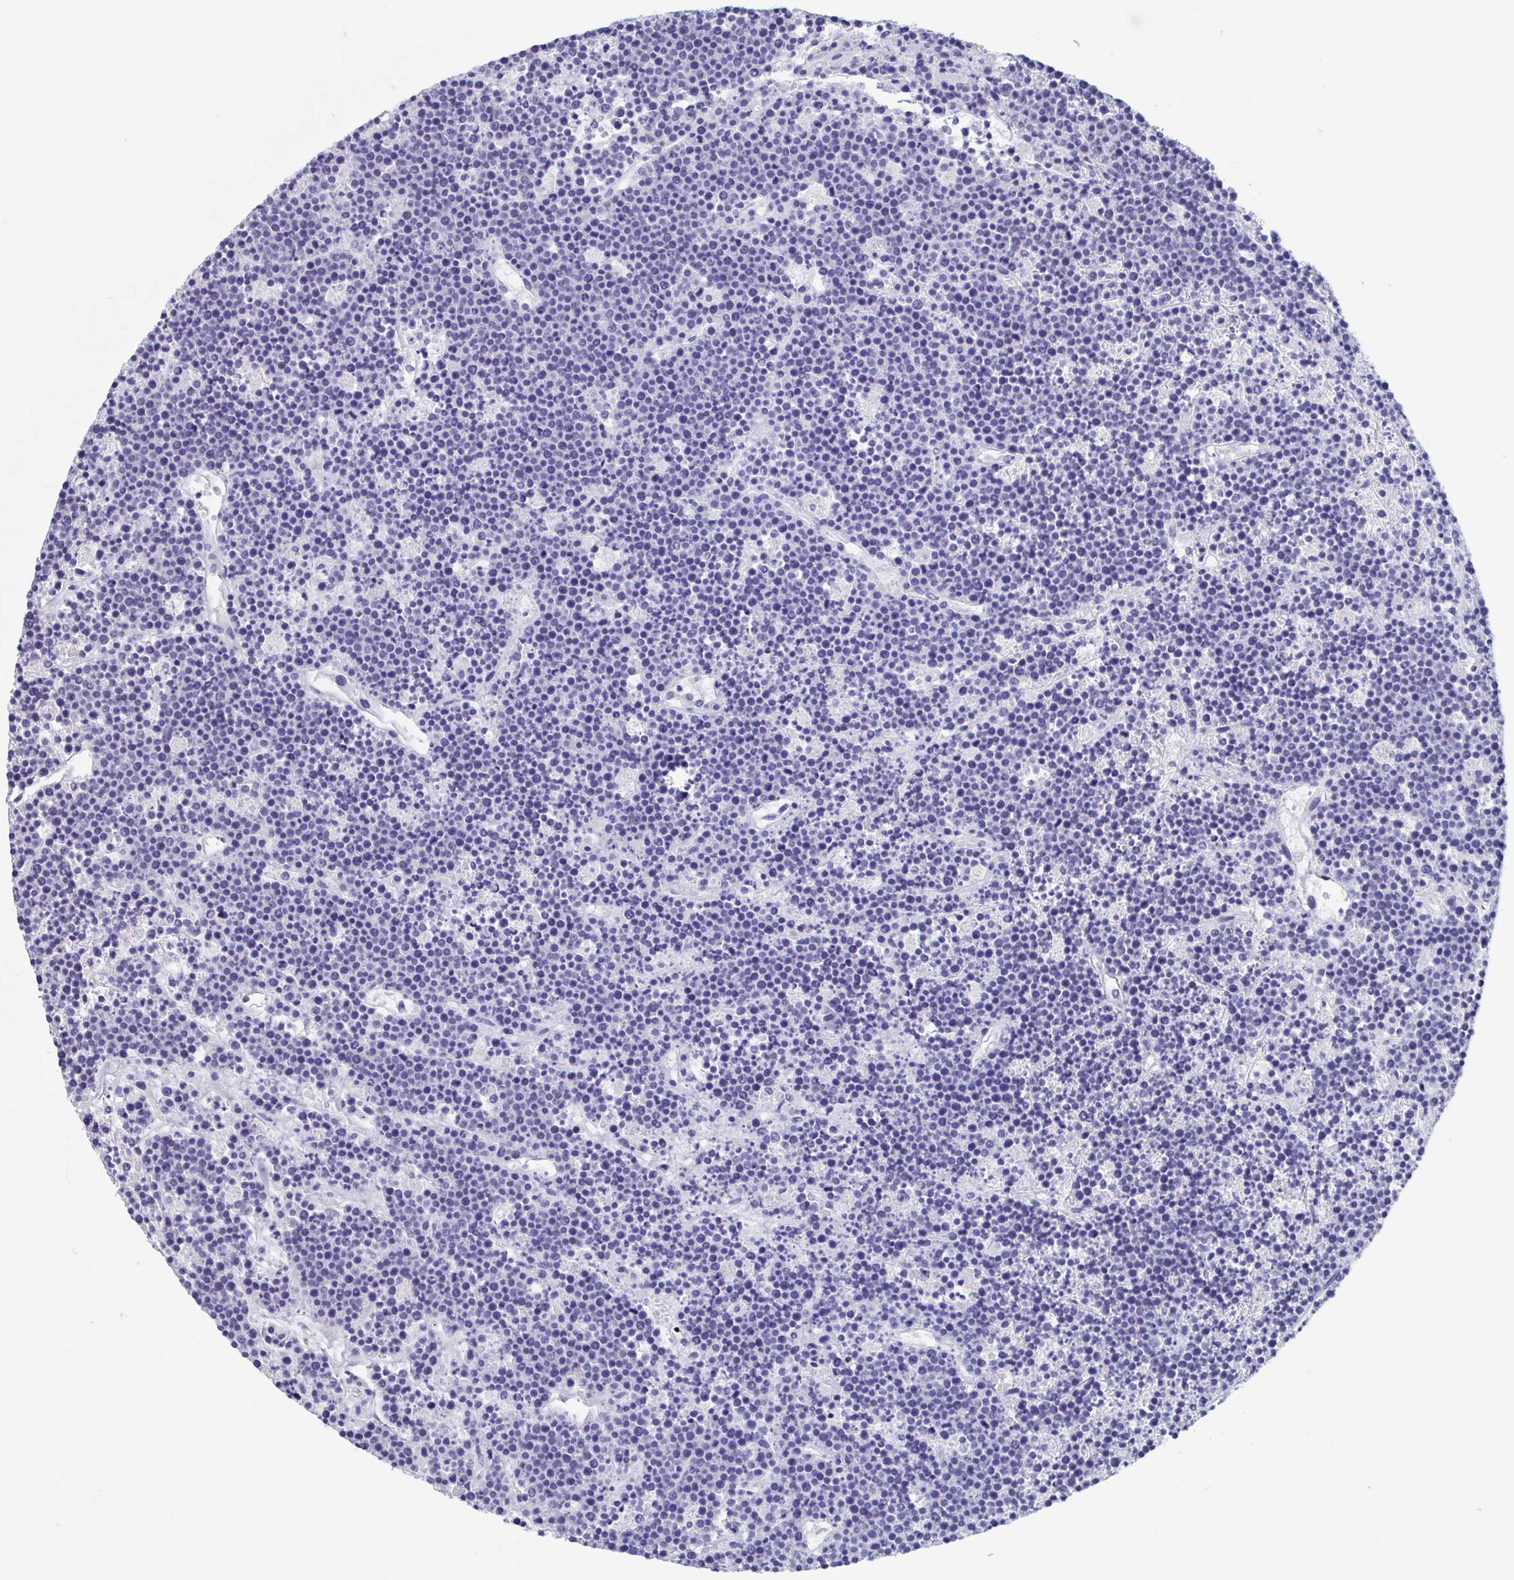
{"staining": {"intensity": "negative", "quantity": "none", "location": "none"}, "tissue": "lymphoma", "cell_type": "Tumor cells", "image_type": "cancer", "snomed": [{"axis": "morphology", "description": "Malignant lymphoma, non-Hodgkin's type, High grade"}, {"axis": "topography", "description": "Ovary"}], "caption": "A photomicrograph of high-grade malignant lymphoma, non-Hodgkin's type stained for a protein demonstrates no brown staining in tumor cells. (Stains: DAB (3,3'-diaminobenzidine) immunohistochemistry with hematoxylin counter stain, Microscopy: brightfield microscopy at high magnification).", "gene": "TREH", "patient": {"sex": "female", "age": 56}}